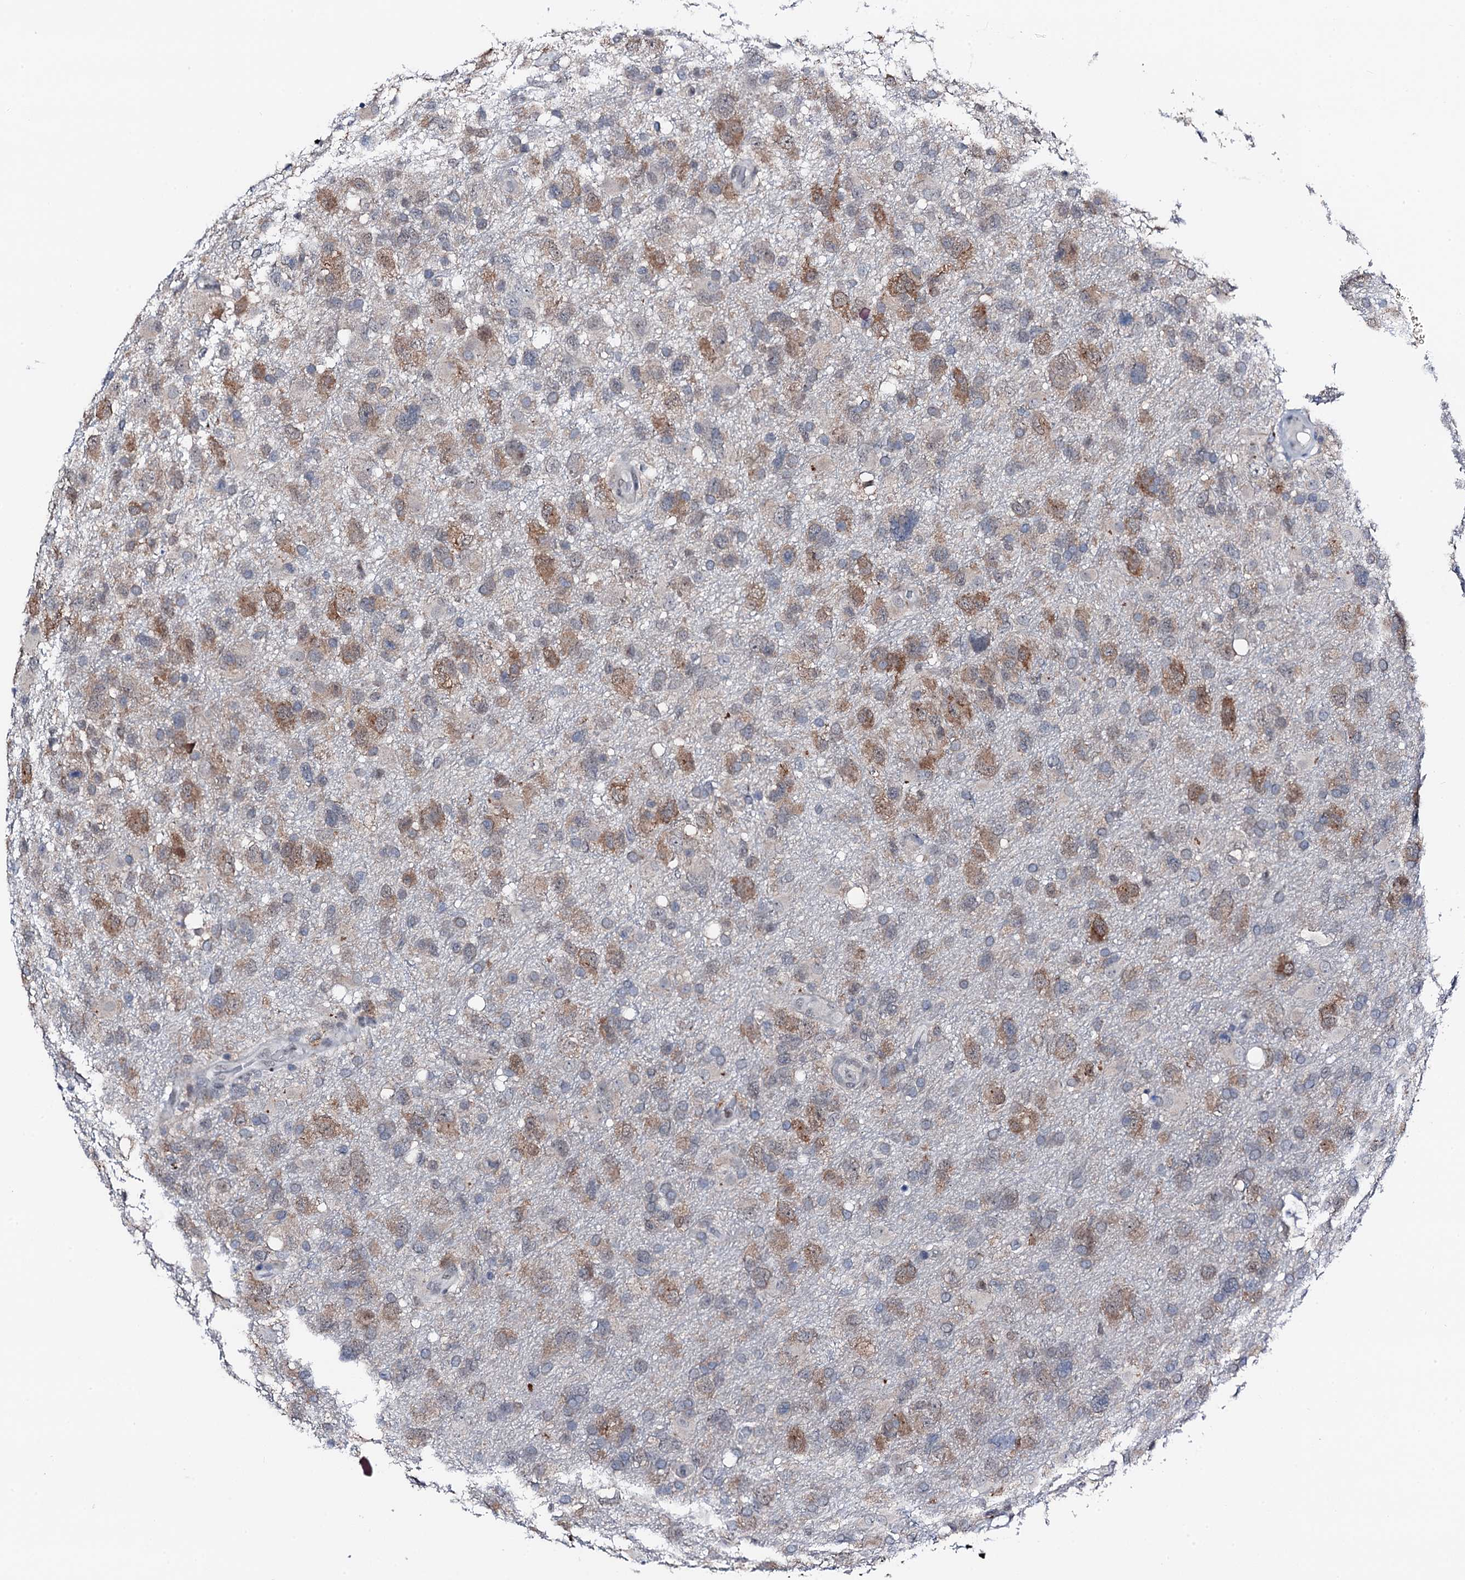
{"staining": {"intensity": "moderate", "quantity": "25%-75%", "location": "cytoplasmic/membranous"}, "tissue": "glioma", "cell_type": "Tumor cells", "image_type": "cancer", "snomed": [{"axis": "morphology", "description": "Glioma, malignant, High grade"}, {"axis": "topography", "description": "Brain"}], "caption": "Protein expression analysis of human high-grade glioma (malignant) reveals moderate cytoplasmic/membranous staining in about 25%-75% of tumor cells. Ihc stains the protein of interest in brown and the nuclei are stained blue.", "gene": "TRAFD1", "patient": {"sex": "male", "age": 61}}